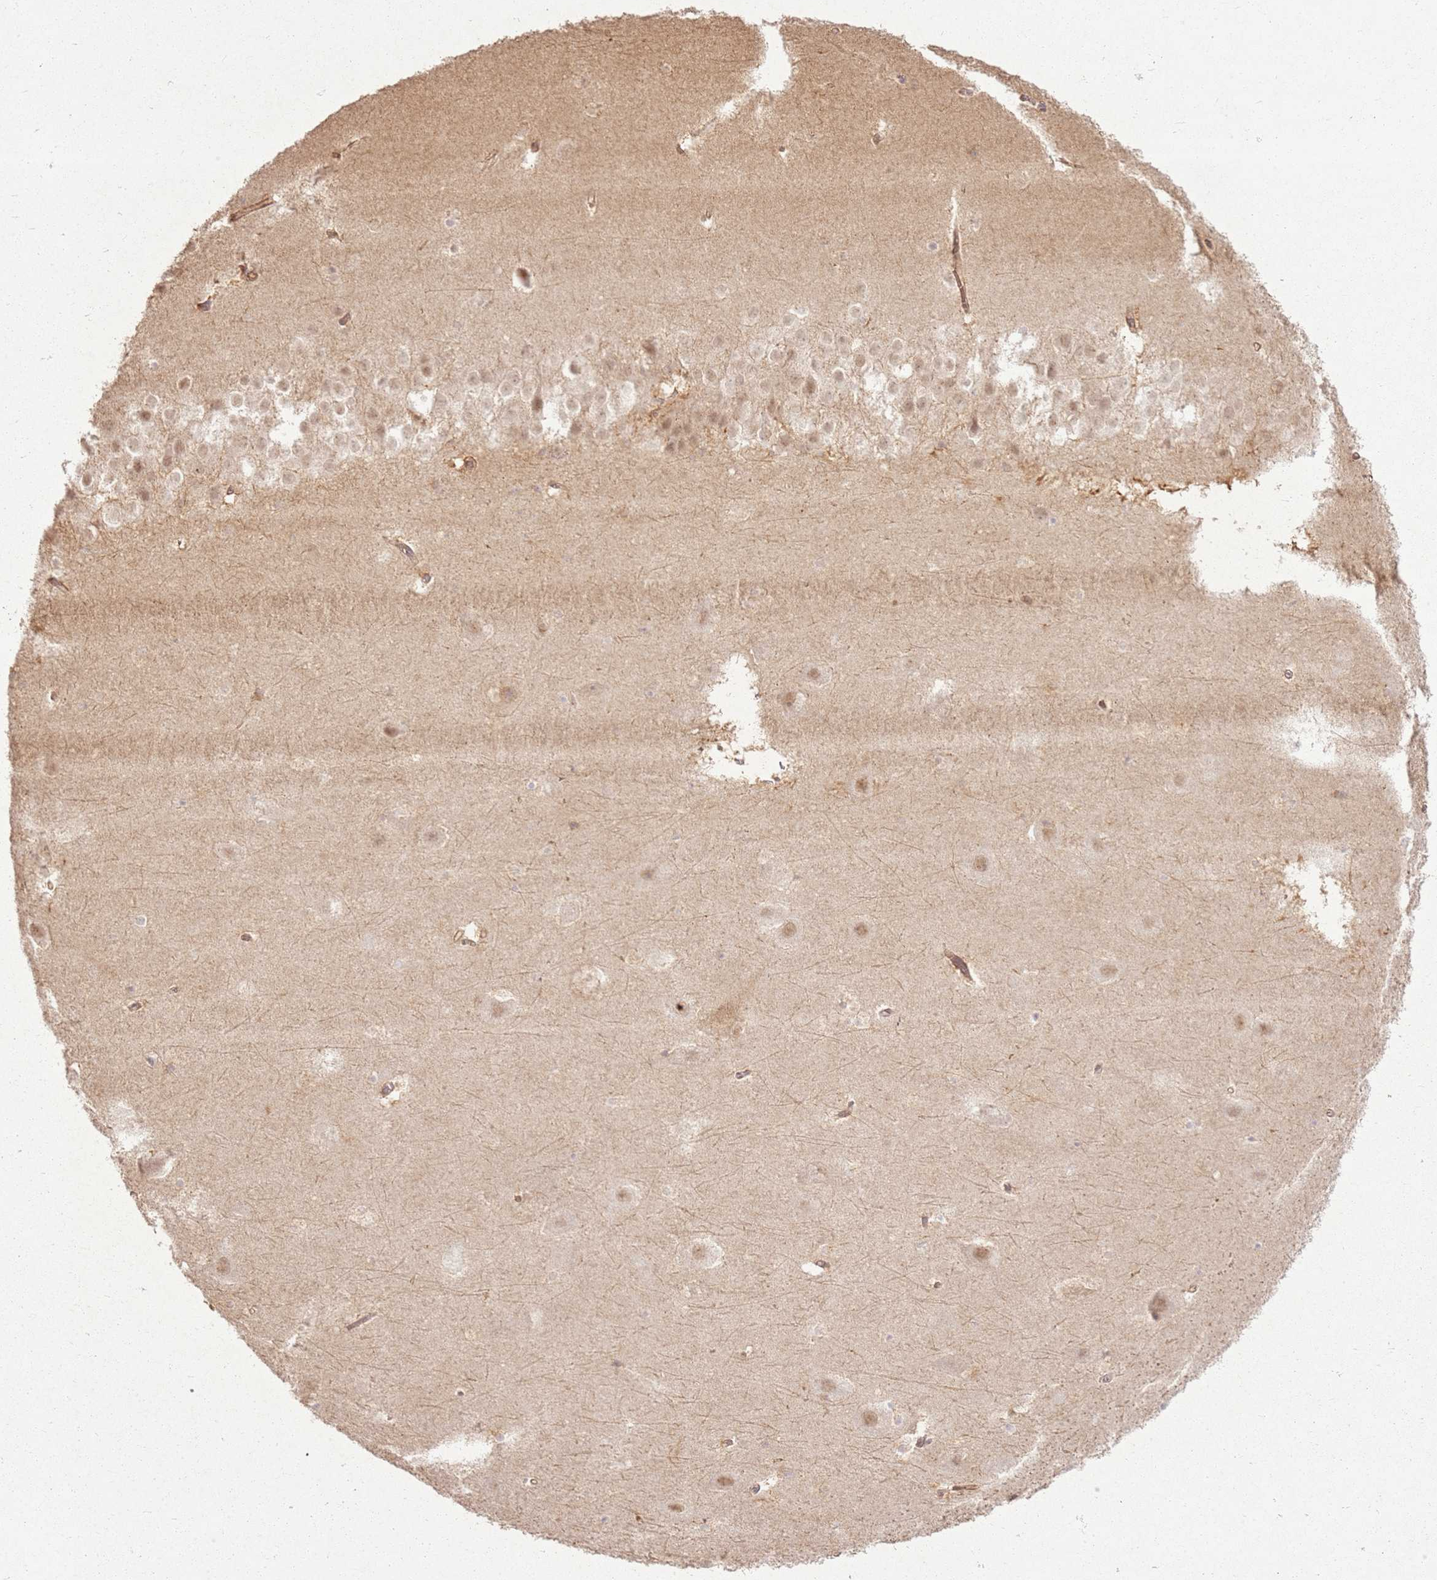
{"staining": {"intensity": "weak", "quantity": "<25%", "location": "cytoplasmic/membranous"}, "tissue": "hippocampus", "cell_type": "Glial cells", "image_type": "normal", "snomed": [{"axis": "morphology", "description": "Normal tissue, NOS"}, {"axis": "topography", "description": "Hippocampus"}], "caption": "This is an IHC image of benign human hippocampus. There is no staining in glial cells.", "gene": "ZNF776", "patient": {"sex": "female", "age": 52}}